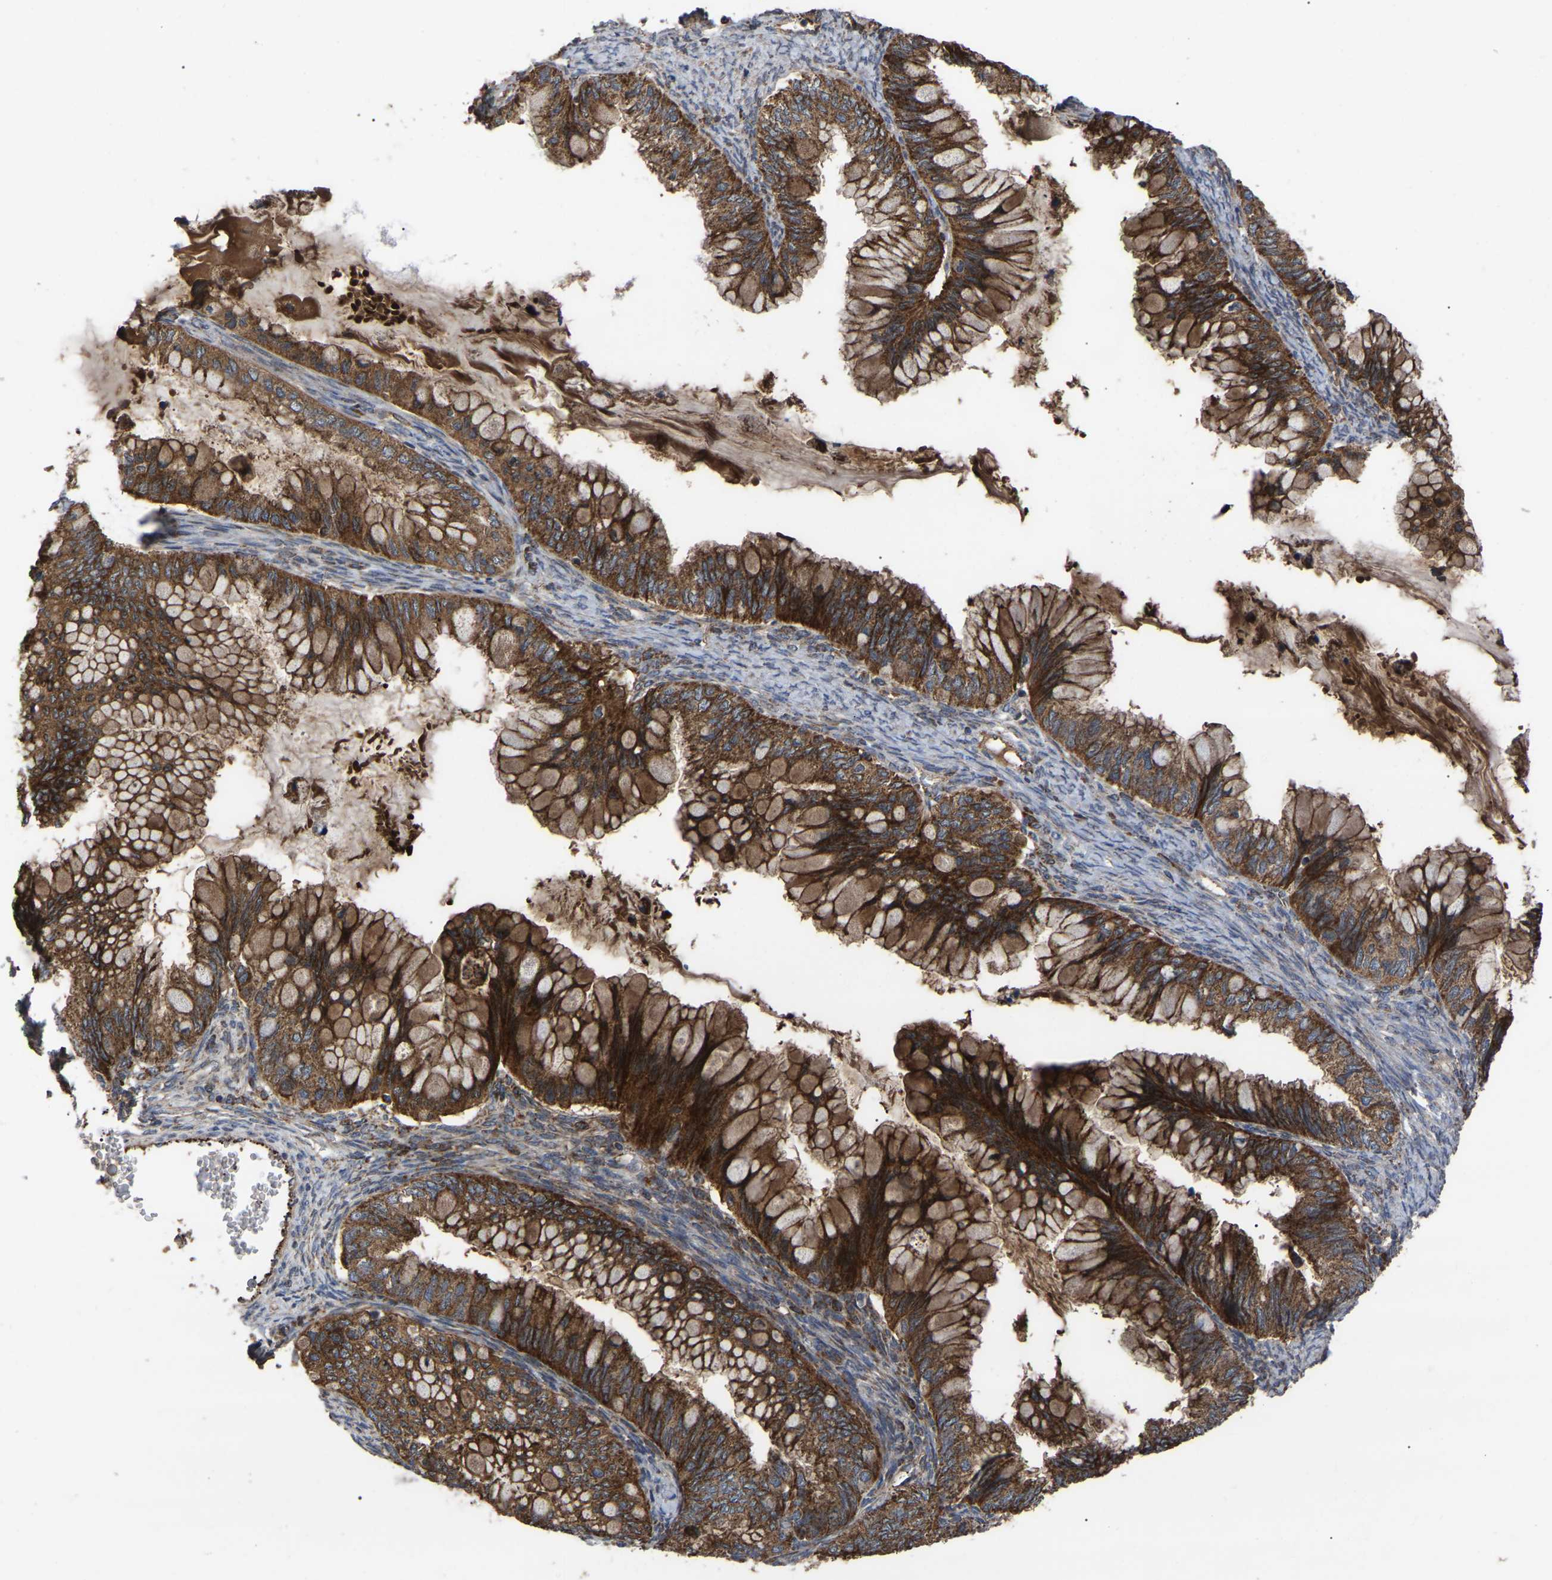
{"staining": {"intensity": "strong", "quantity": ">75%", "location": "cytoplasmic/membranous"}, "tissue": "ovarian cancer", "cell_type": "Tumor cells", "image_type": "cancer", "snomed": [{"axis": "morphology", "description": "Cystadenocarcinoma, mucinous, NOS"}, {"axis": "topography", "description": "Ovary"}], "caption": "Ovarian cancer (mucinous cystadenocarcinoma) tissue shows strong cytoplasmic/membranous expression in about >75% of tumor cells, visualized by immunohistochemistry. Nuclei are stained in blue.", "gene": "GCC1", "patient": {"sex": "female", "age": 80}}